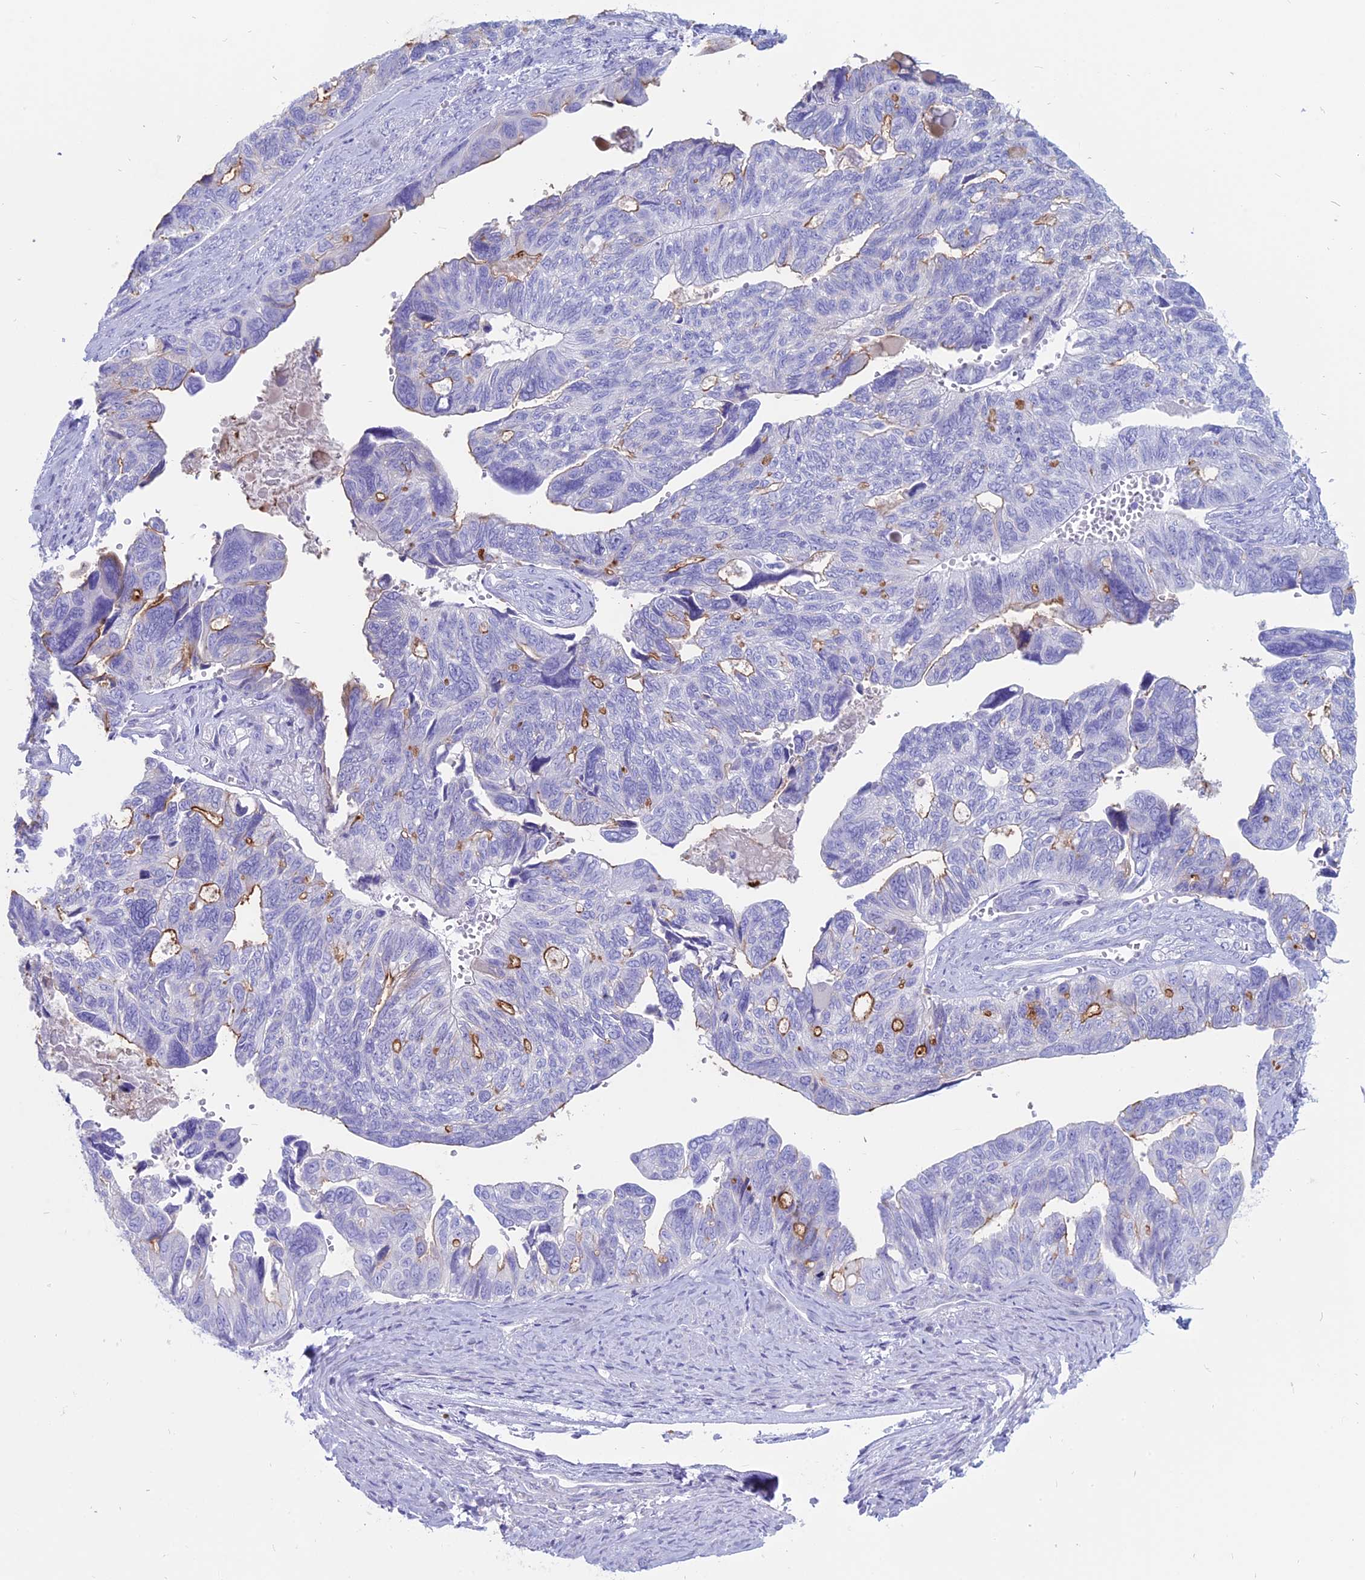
{"staining": {"intensity": "moderate", "quantity": "<25%", "location": "cytoplasmic/membranous"}, "tissue": "ovarian cancer", "cell_type": "Tumor cells", "image_type": "cancer", "snomed": [{"axis": "morphology", "description": "Cystadenocarcinoma, serous, NOS"}, {"axis": "topography", "description": "Ovary"}], "caption": "Moderate cytoplasmic/membranous positivity for a protein is appreciated in approximately <25% of tumor cells of serous cystadenocarcinoma (ovarian) using immunohistochemistry (IHC).", "gene": "OR2AE1", "patient": {"sex": "female", "age": 79}}